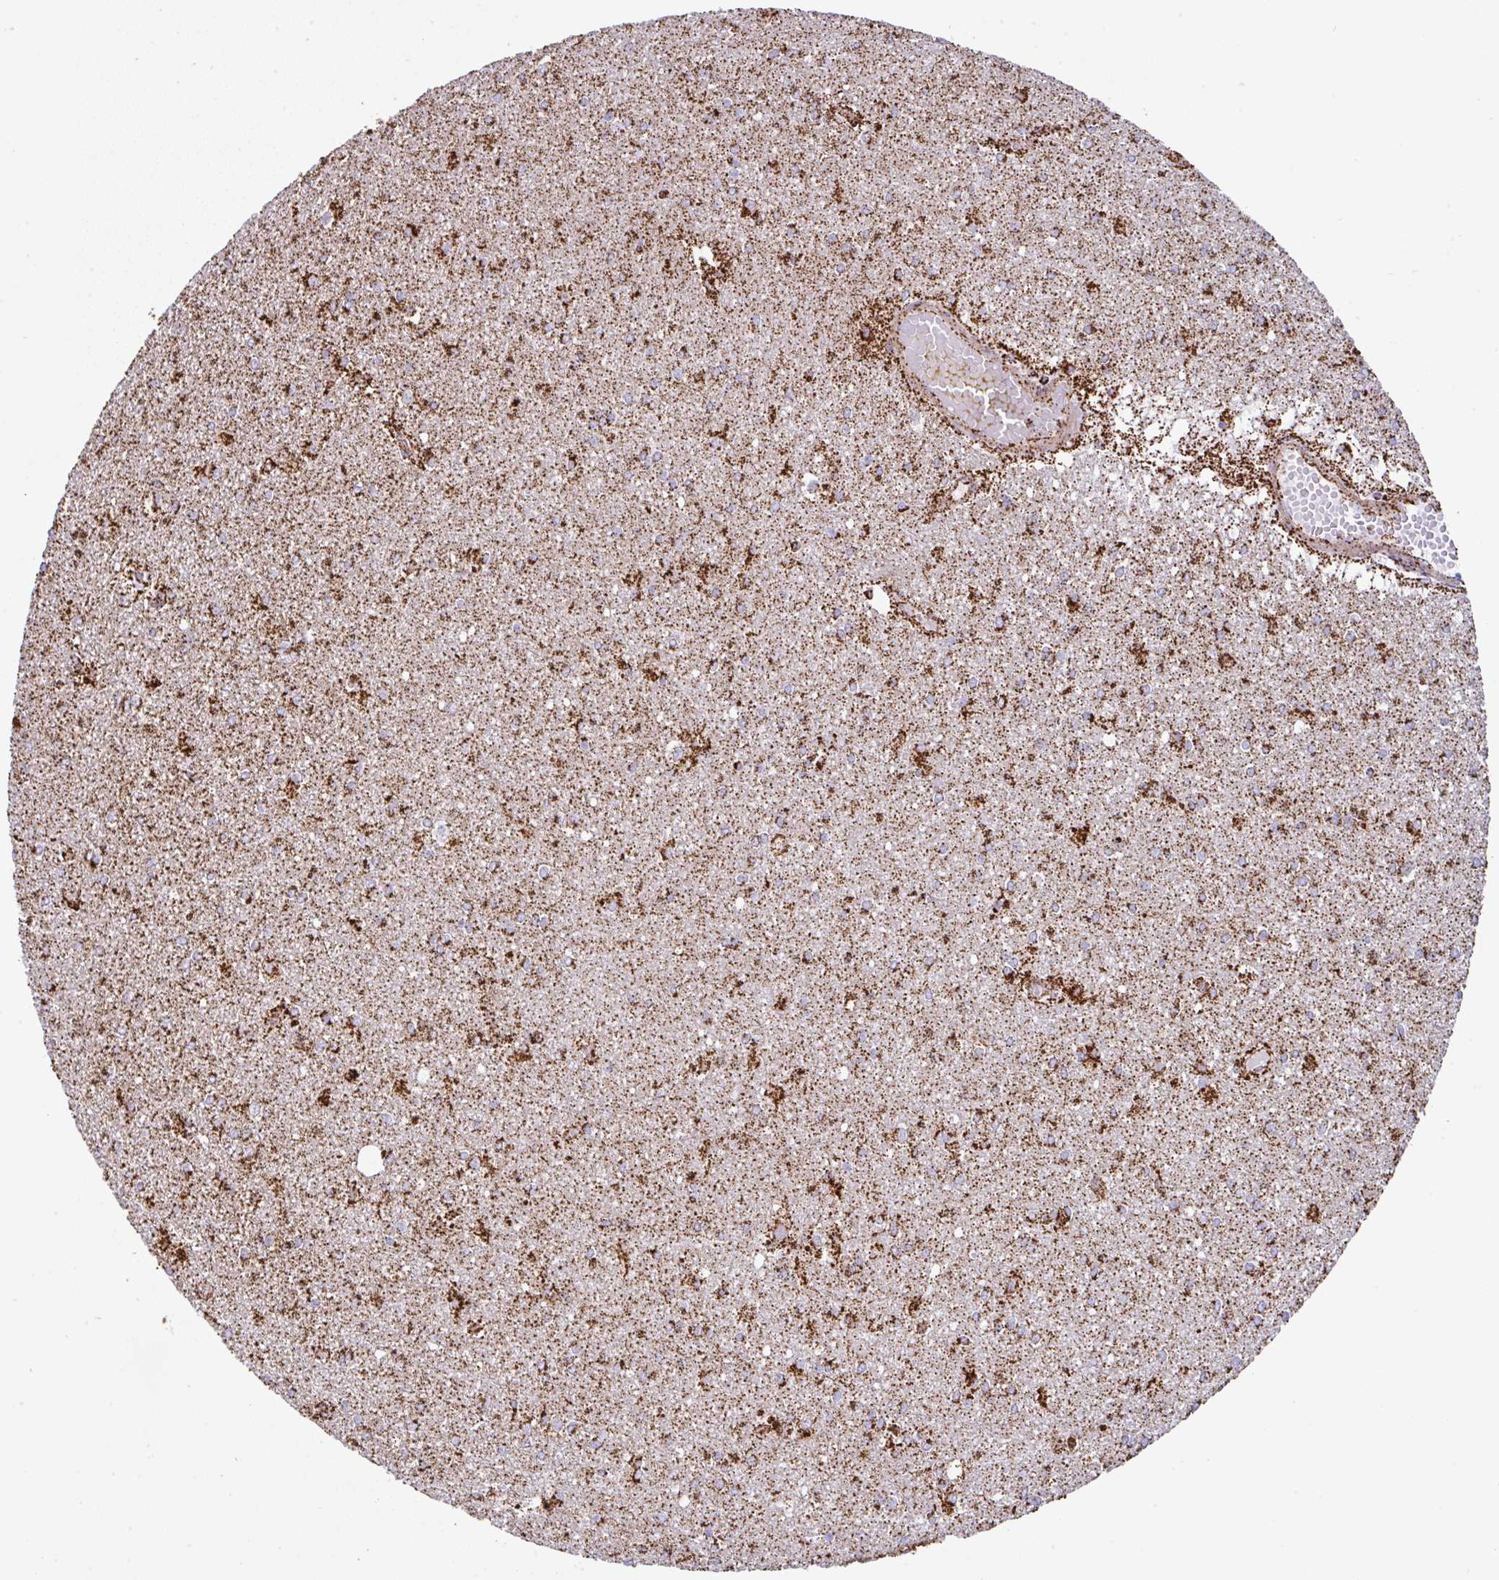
{"staining": {"intensity": "strong", "quantity": ">75%", "location": "cytoplasmic/membranous"}, "tissue": "glioma", "cell_type": "Tumor cells", "image_type": "cancer", "snomed": [{"axis": "morphology", "description": "Glioma, malignant, High grade"}, {"axis": "topography", "description": "Brain"}], "caption": "Malignant glioma (high-grade) tissue reveals strong cytoplasmic/membranous staining in approximately >75% of tumor cells, visualized by immunohistochemistry.", "gene": "ANKRD33B", "patient": {"sex": "male", "age": 48}}